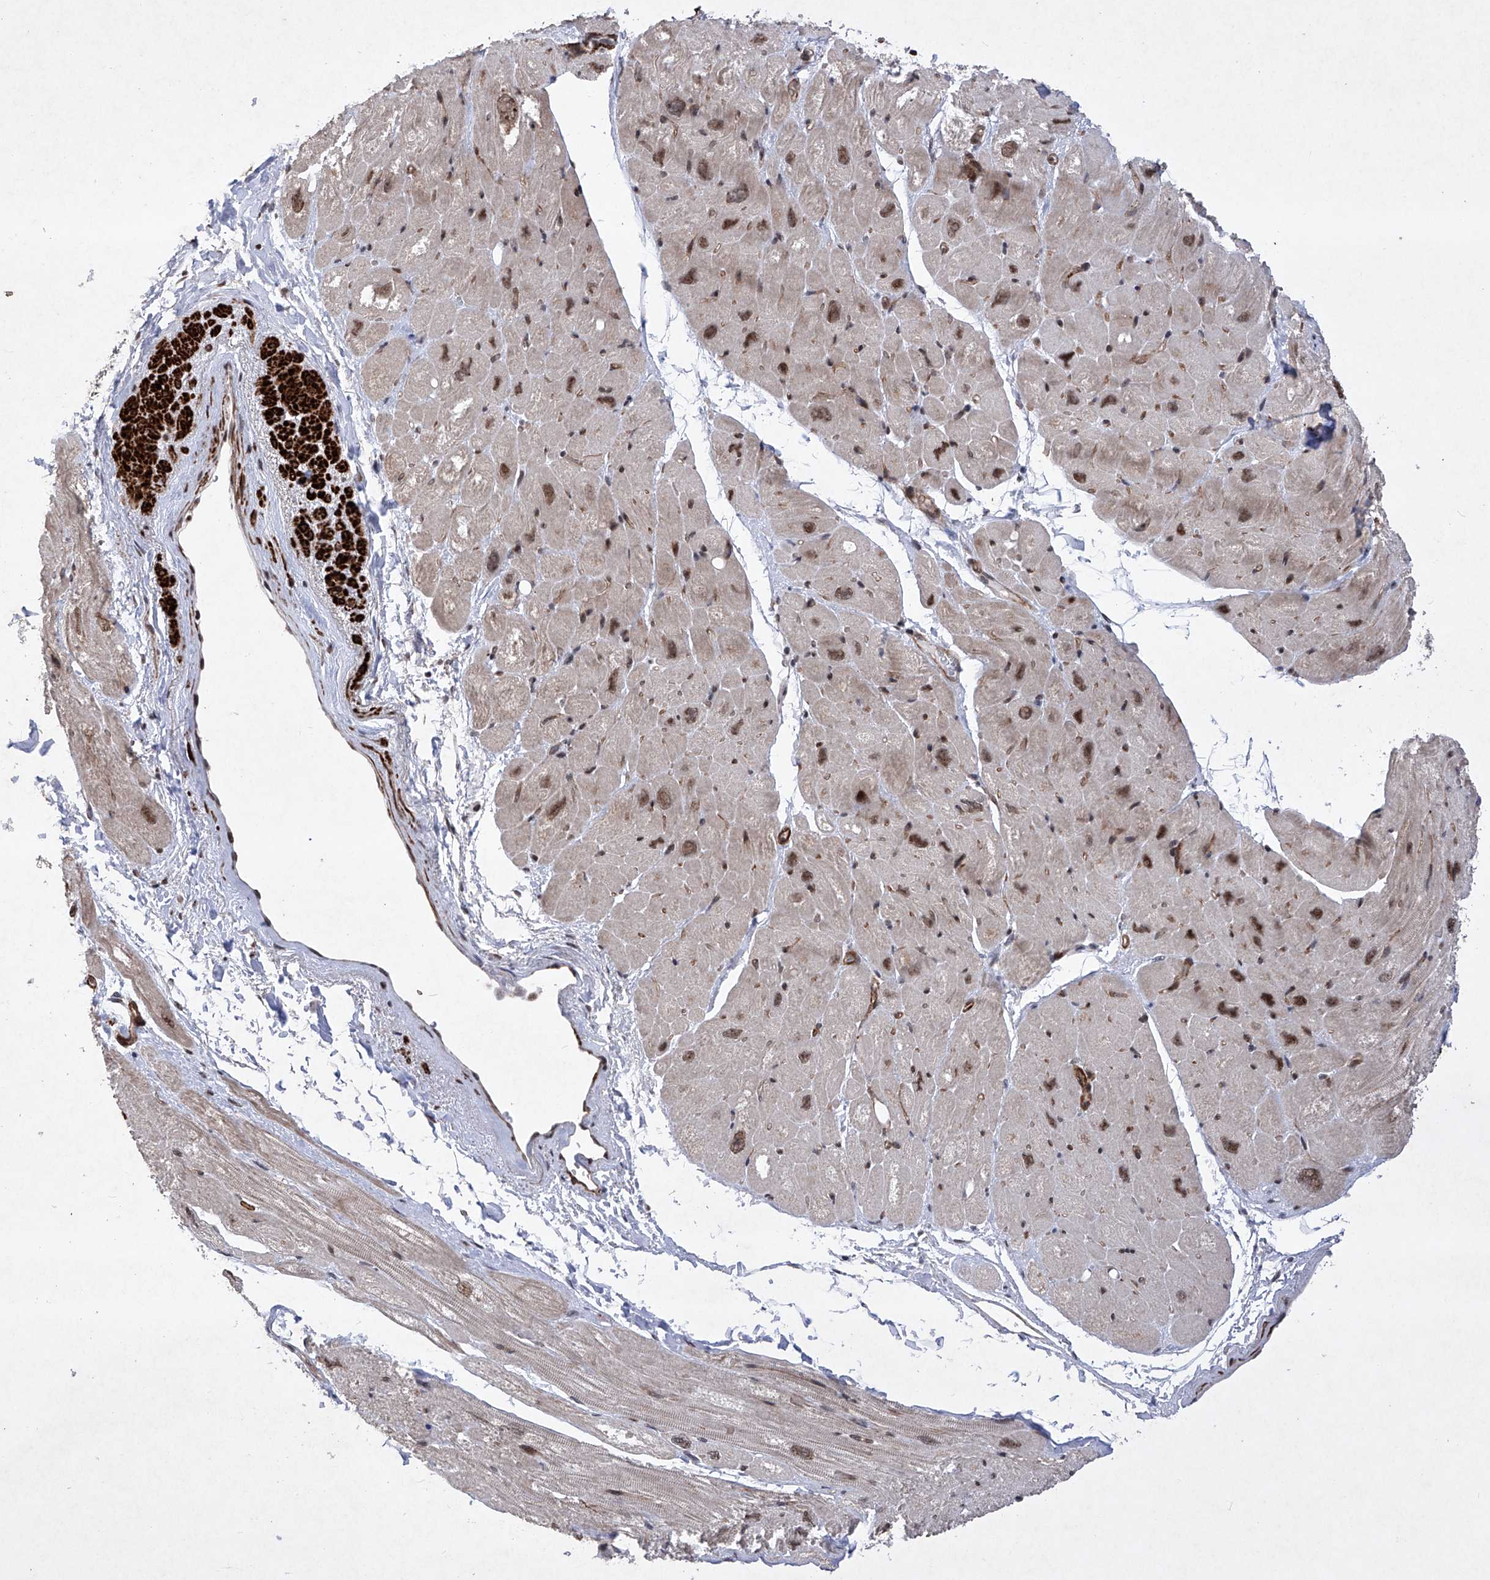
{"staining": {"intensity": "strong", "quantity": "25%-75%", "location": "cytoplasmic/membranous,nuclear"}, "tissue": "heart muscle", "cell_type": "Cardiomyocytes", "image_type": "normal", "snomed": [{"axis": "morphology", "description": "Normal tissue, NOS"}, {"axis": "topography", "description": "Heart"}], "caption": "Protein expression by immunohistochemistry (IHC) shows strong cytoplasmic/membranous,nuclear expression in approximately 25%-75% of cardiomyocytes in normal heart muscle.", "gene": "NFATC4", "patient": {"sex": "male", "age": 50}}